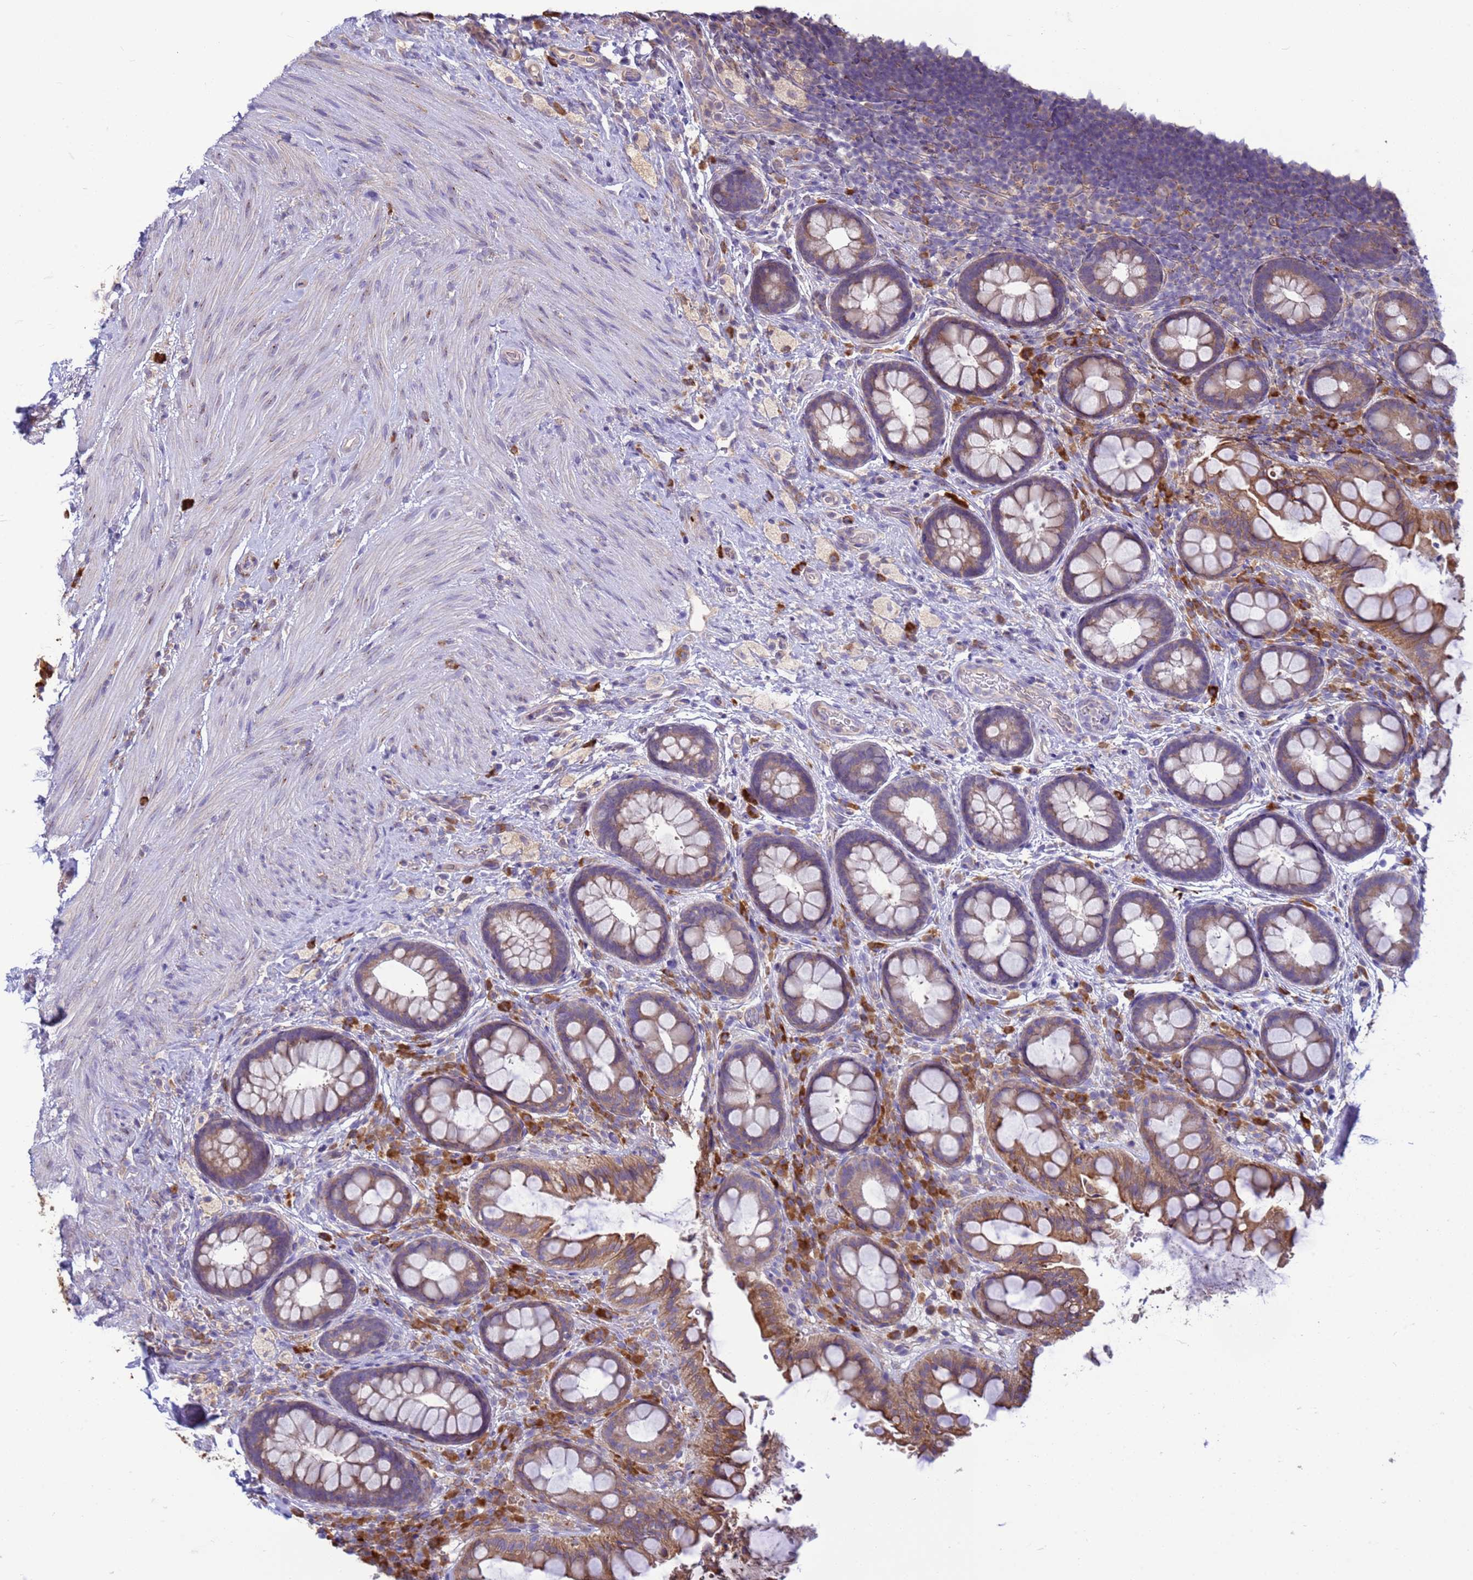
{"staining": {"intensity": "moderate", "quantity": ">75%", "location": "cytoplasmic/membranous"}, "tissue": "rectum", "cell_type": "Glandular cells", "image_type": "normal", "snomed": [{"axis": "morphology", "description": "Normal tissue, NOS"}, {"axis": "topography", "description": "Rectum"}, {"axis": "topography", "description": "Peripheral nerve tissue"}], "caption": "This histopathology image displays IHC staining of unremarkable rectum, with medium moderate cytoplasmic/membranous staining in approximately >75% of glandular cells.", "gene": "THAP5", "patient": {"sex": "female", "age": 69}}